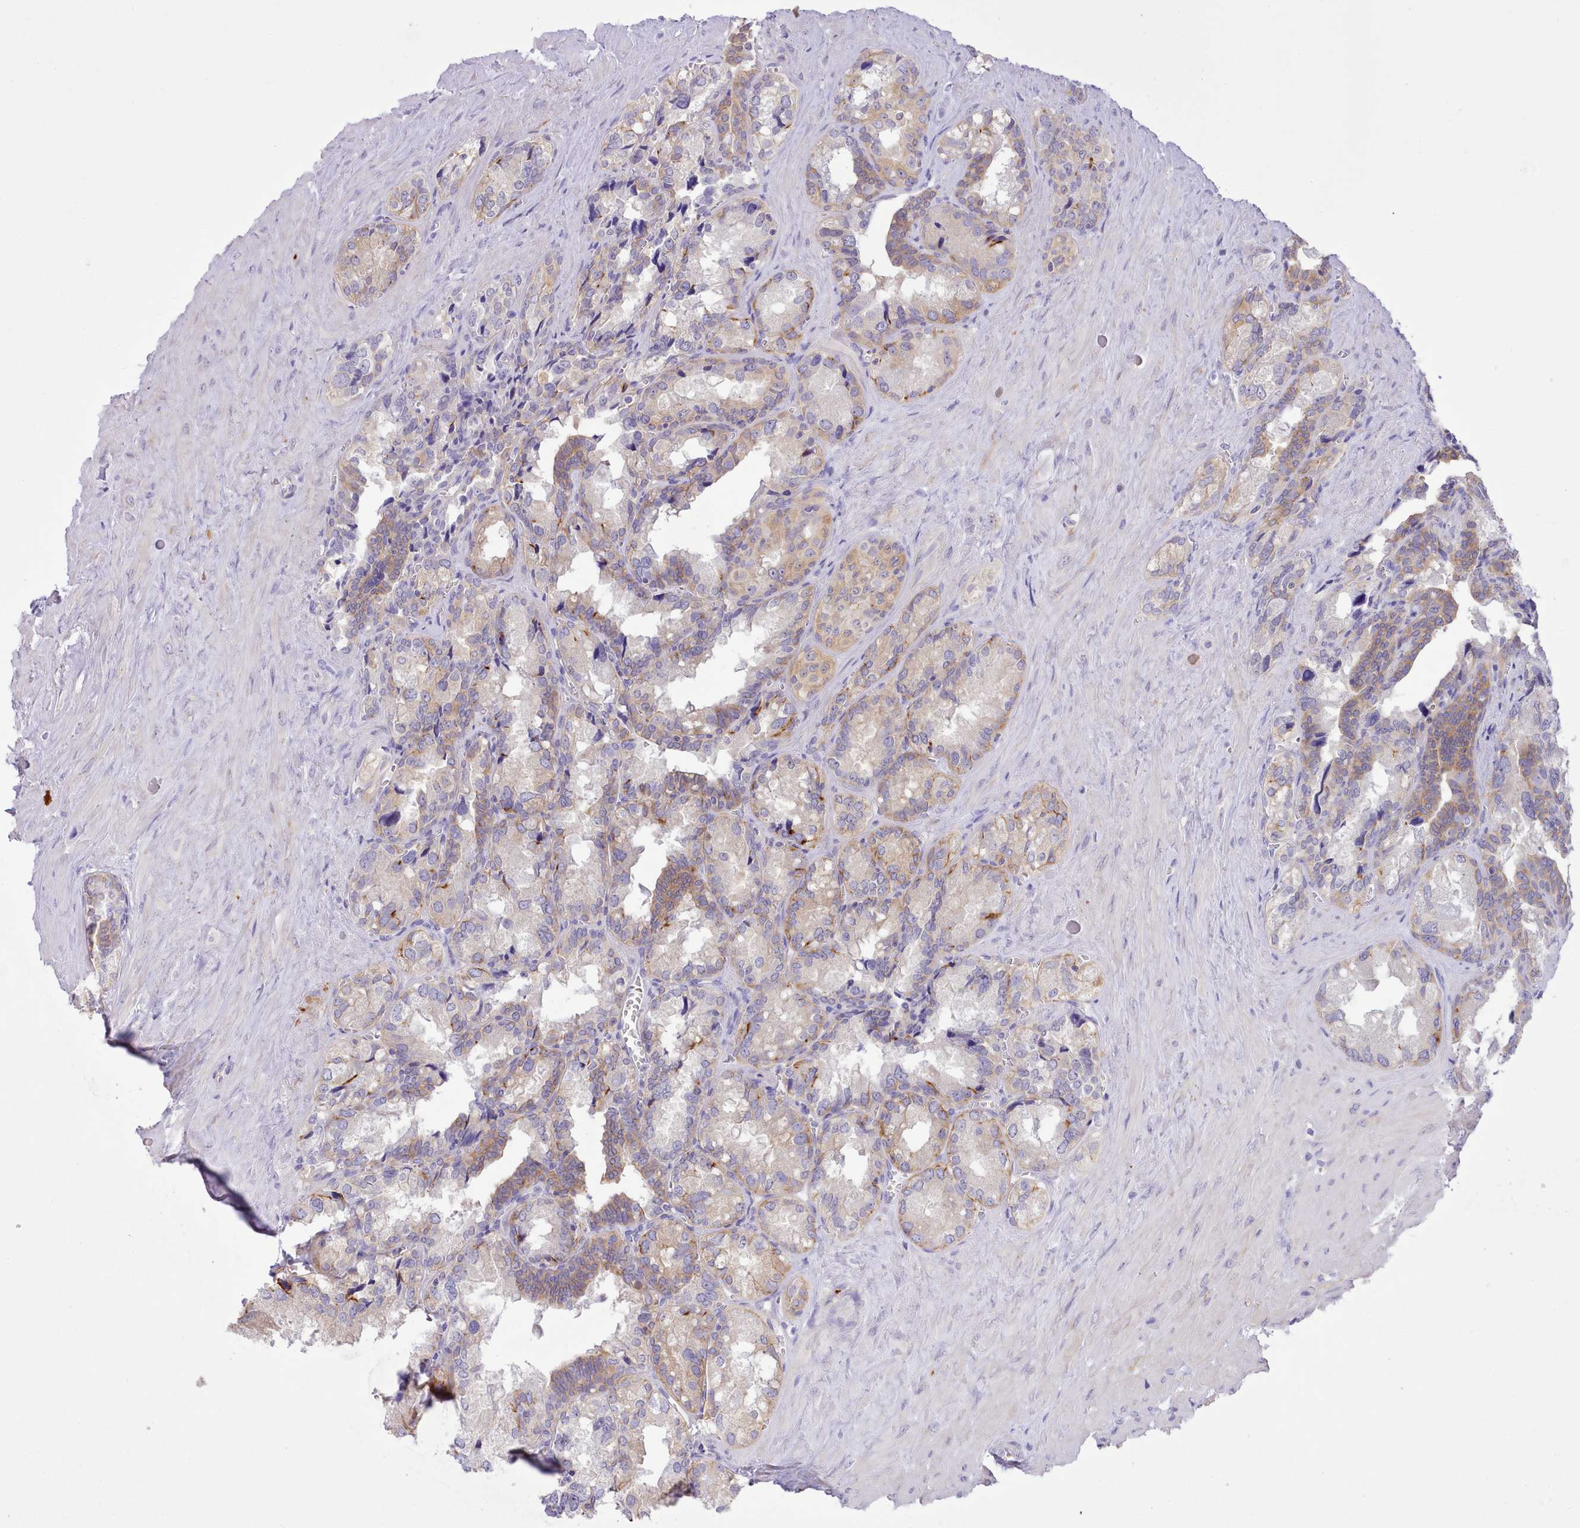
{"staining": {"intensity": "moderate", "quantity": "25%-75%", "location": "cytoplasmic/membranous"}, "tissue": "seminal vesicle", "cell_type": "Glandular cells", "image_type": "normal", "snomed": [{"axis": "morphology", "description": "Normal tissue, NOS"}, {"axis": "topography", "description": "Seminal veicle"}], "caption": "Brown immunohistochemical staining in unremarkable human seminal vesicle demonstrates moderate cytoplasmic/membranous expression in about 25%-75% of glandular cells.", "gene": "MDFI", "patient": {"sex": "male", "age": 68}}